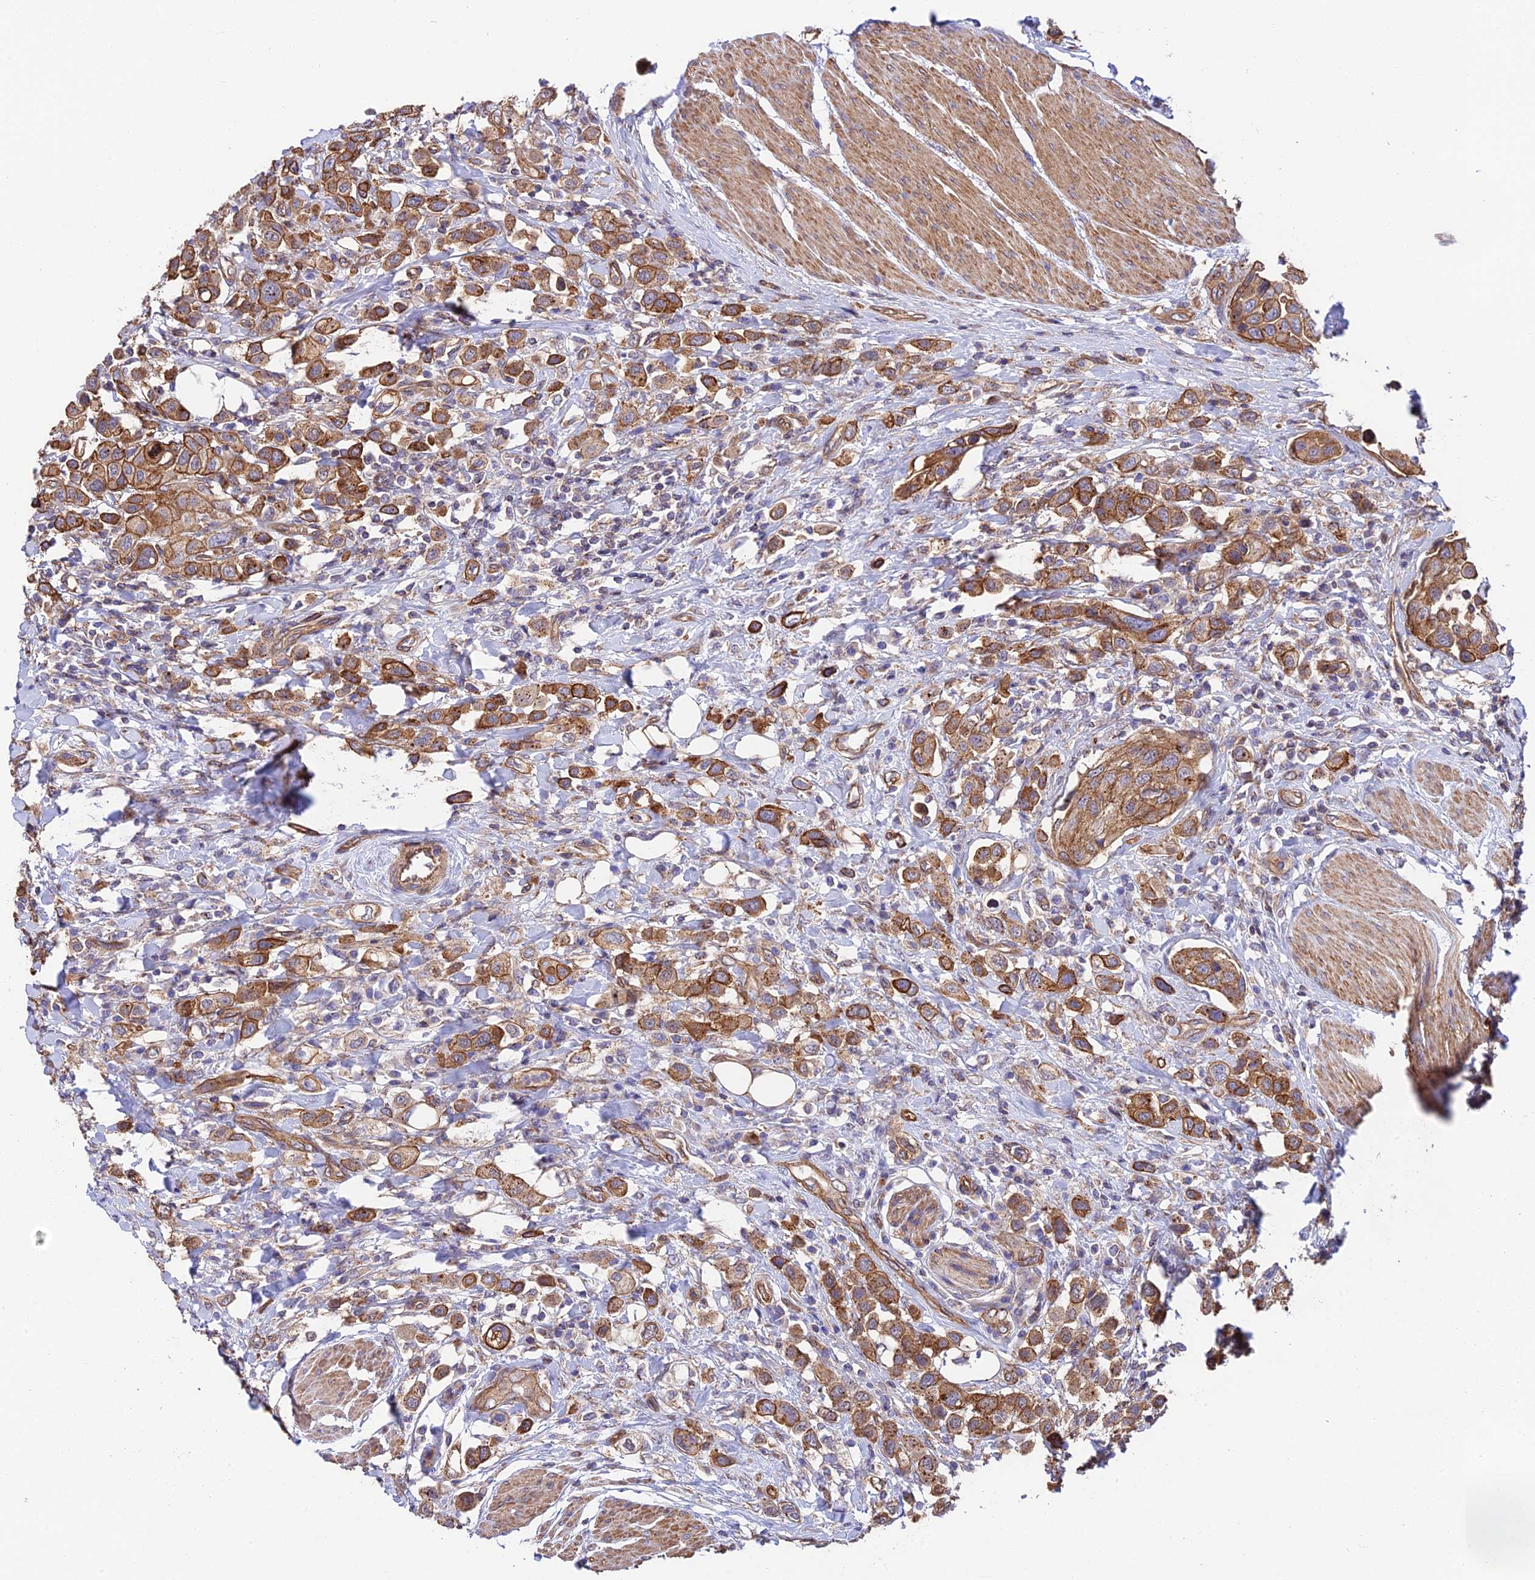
{"staining": {"intensity": "strong", "quantity": ">75%", "location": "cytoplasmic/membranous"}, "tissue": "urothelial cancer", "cell_type": "Tumor cells", "image_type": "cancer", "snomed": [{"axis": "morphology", "description": "Urothelial carcinoma, High grade"}, {"axis": "topography", "description": "Urinary bladder"}], "caption": "This photomicrograph demonstrates immunohistochemistry (IHC) staining of high-grade urothelial carcinoma, with high strong cytoplasmic/membranous staining in approximately >75% of tumor cells.", "gene": "QRFP", "patient": {"sex": "male", "age": 50}}